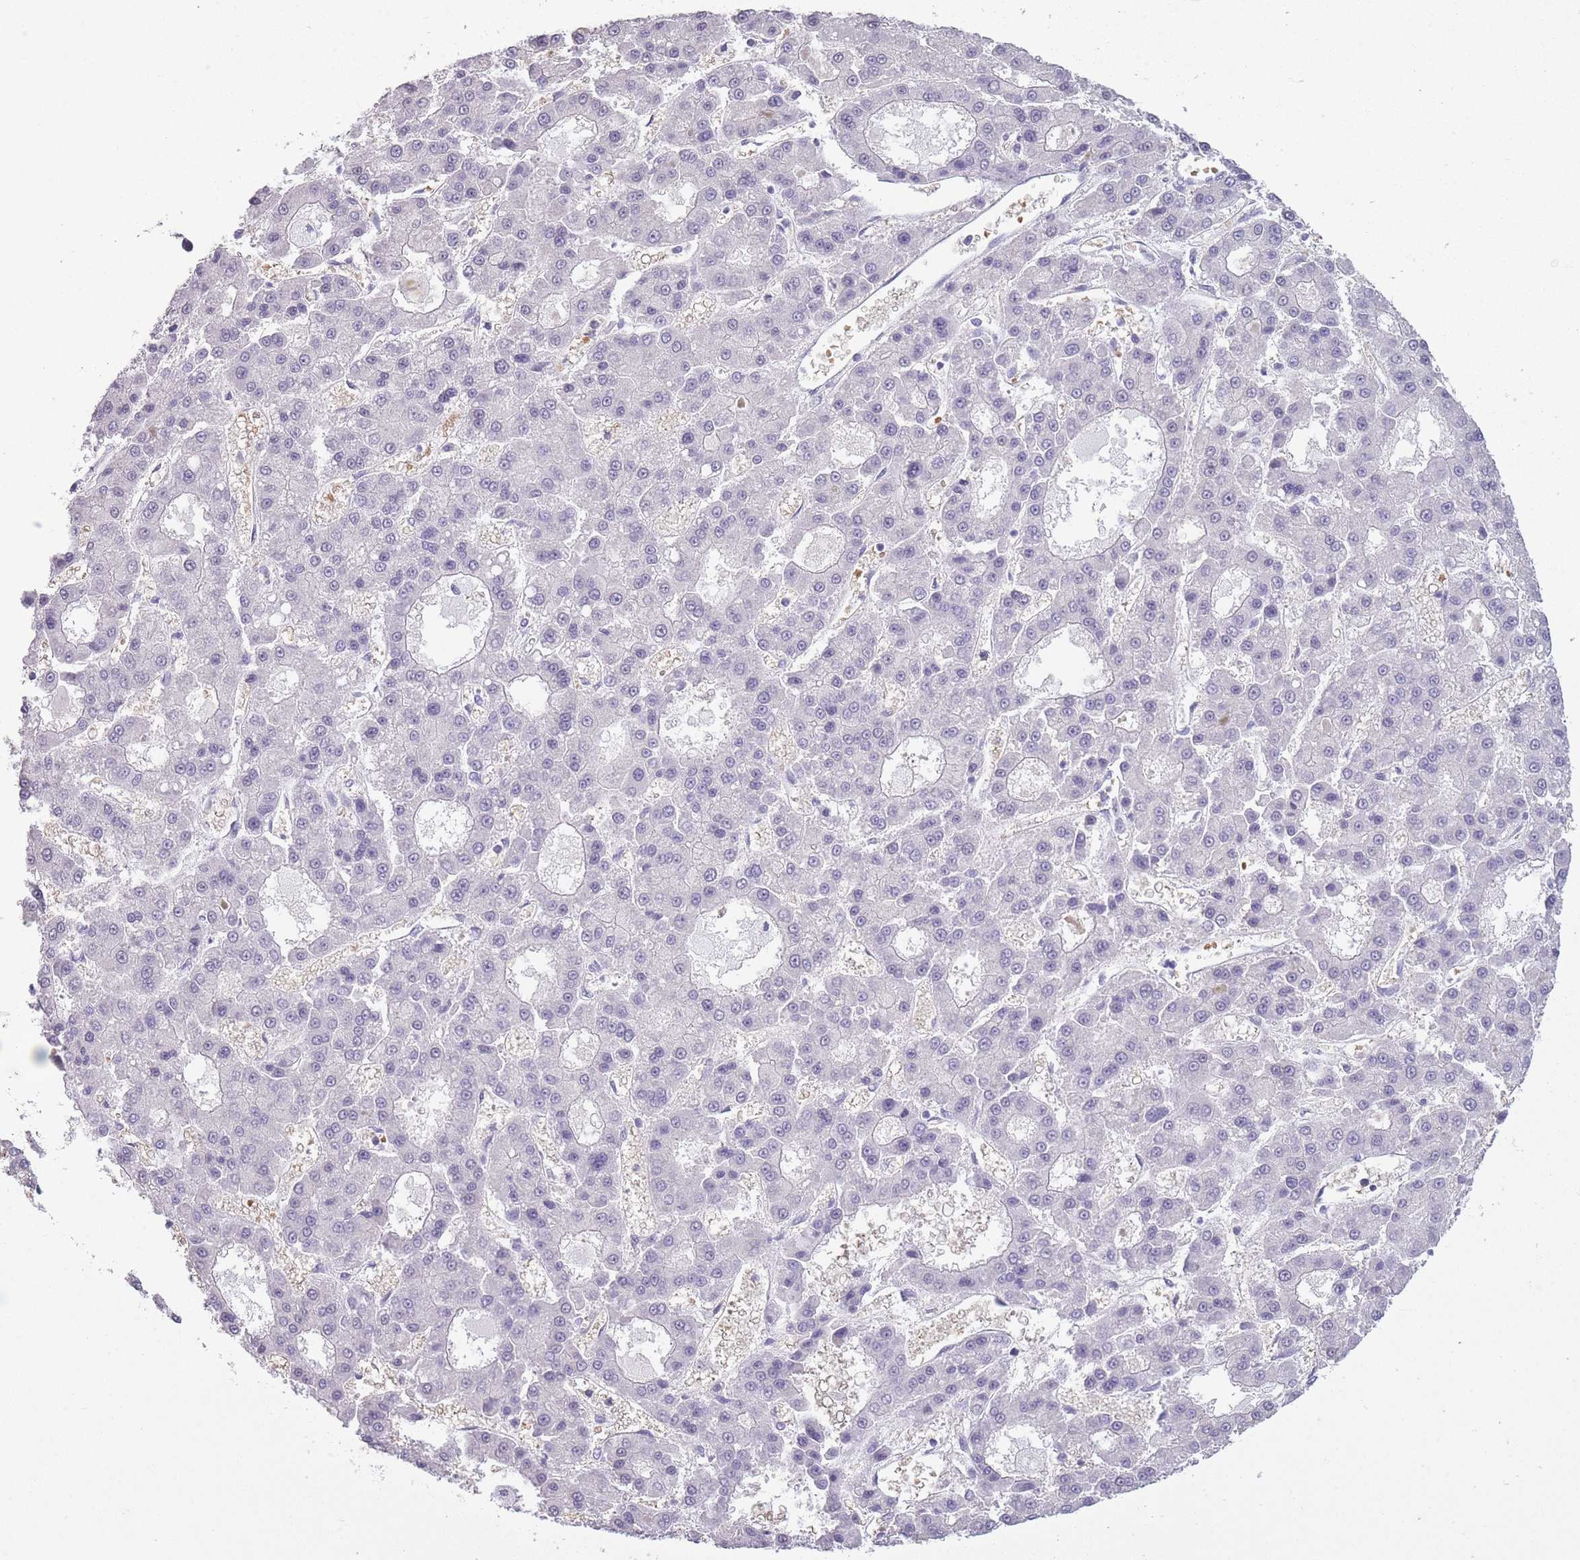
{"staining": {"intensity": "negative", "quantity": "none", "location": "none"}, "tissue": "liver cancer", "cell_type": "Tumor cells", "image_type": "cancer", "snomed": [{"axis": "morphology", "description": "Carcinoma, Hepatocellular, NOS"}, {"axis": "topography", "description": "Liver"}], "caption": "This is a photomicrograph of immunohistochemistry (IHC) staining of liver cancer (hepatocellular carcinoma), which shows no staining in tumor cells.", "gene": "OR7C1", "patient": {"sex": "male", "age": 70}}